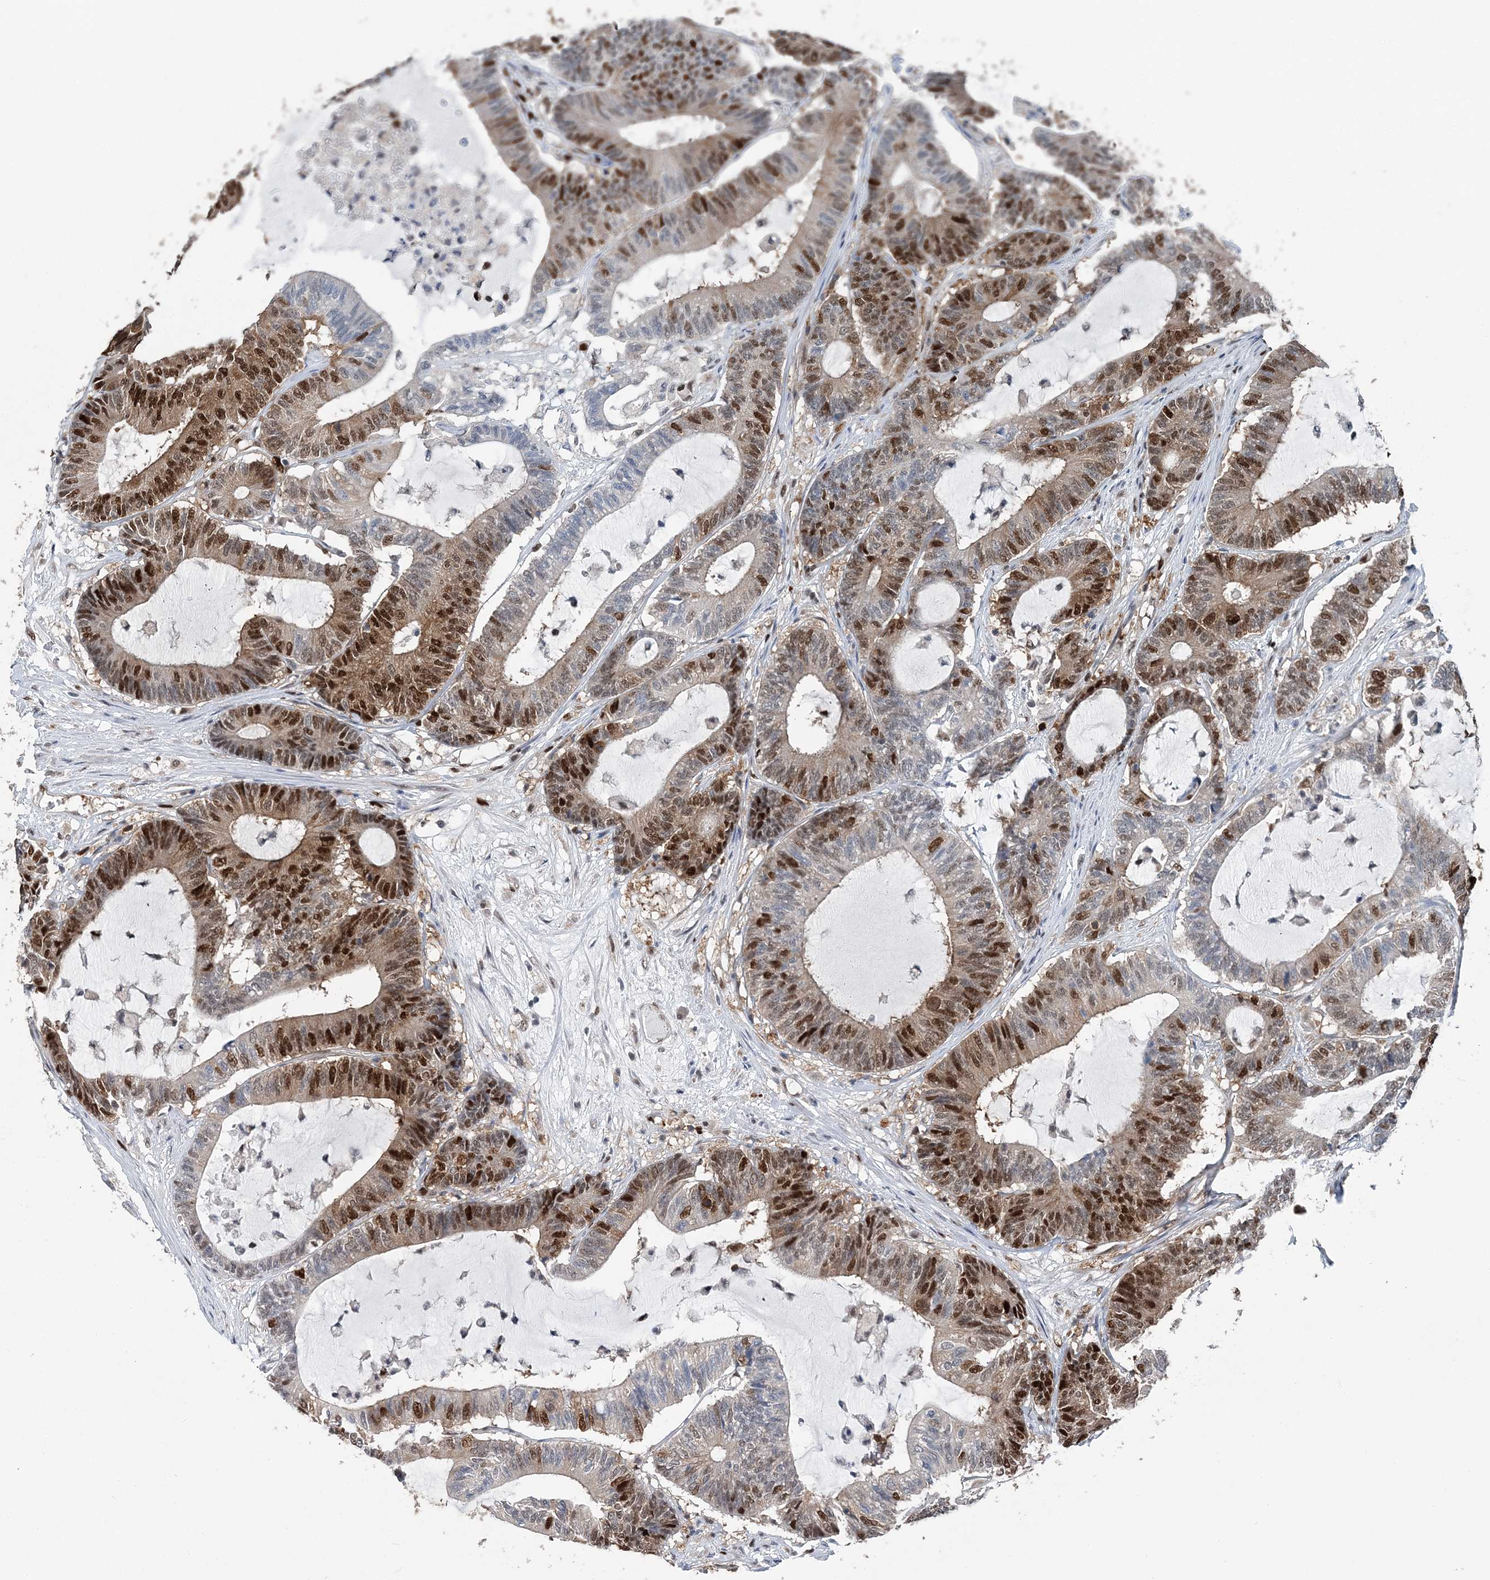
{"staining": {"intensity": "strong", "quantity": "25%-75%", "location": "nuclear"}, "tissue": "colorectal cancer", "cell_type": "Tumor cells", "image_type": "cancer", "snomed": [{"axis": "morphology", "description": "Adenocarcinoma, NOS"}, {"axis": "topography", "description": "Colon"}], "caption": "An IHC photomicrograph of neoplastic tissue is shown. Protein staining in brown highlights strong nuclear positivity in colorectal adenocarcinoma within tumor cells.", "gene": "HAT1", "patient": {"sex": "female", "age": 84}}